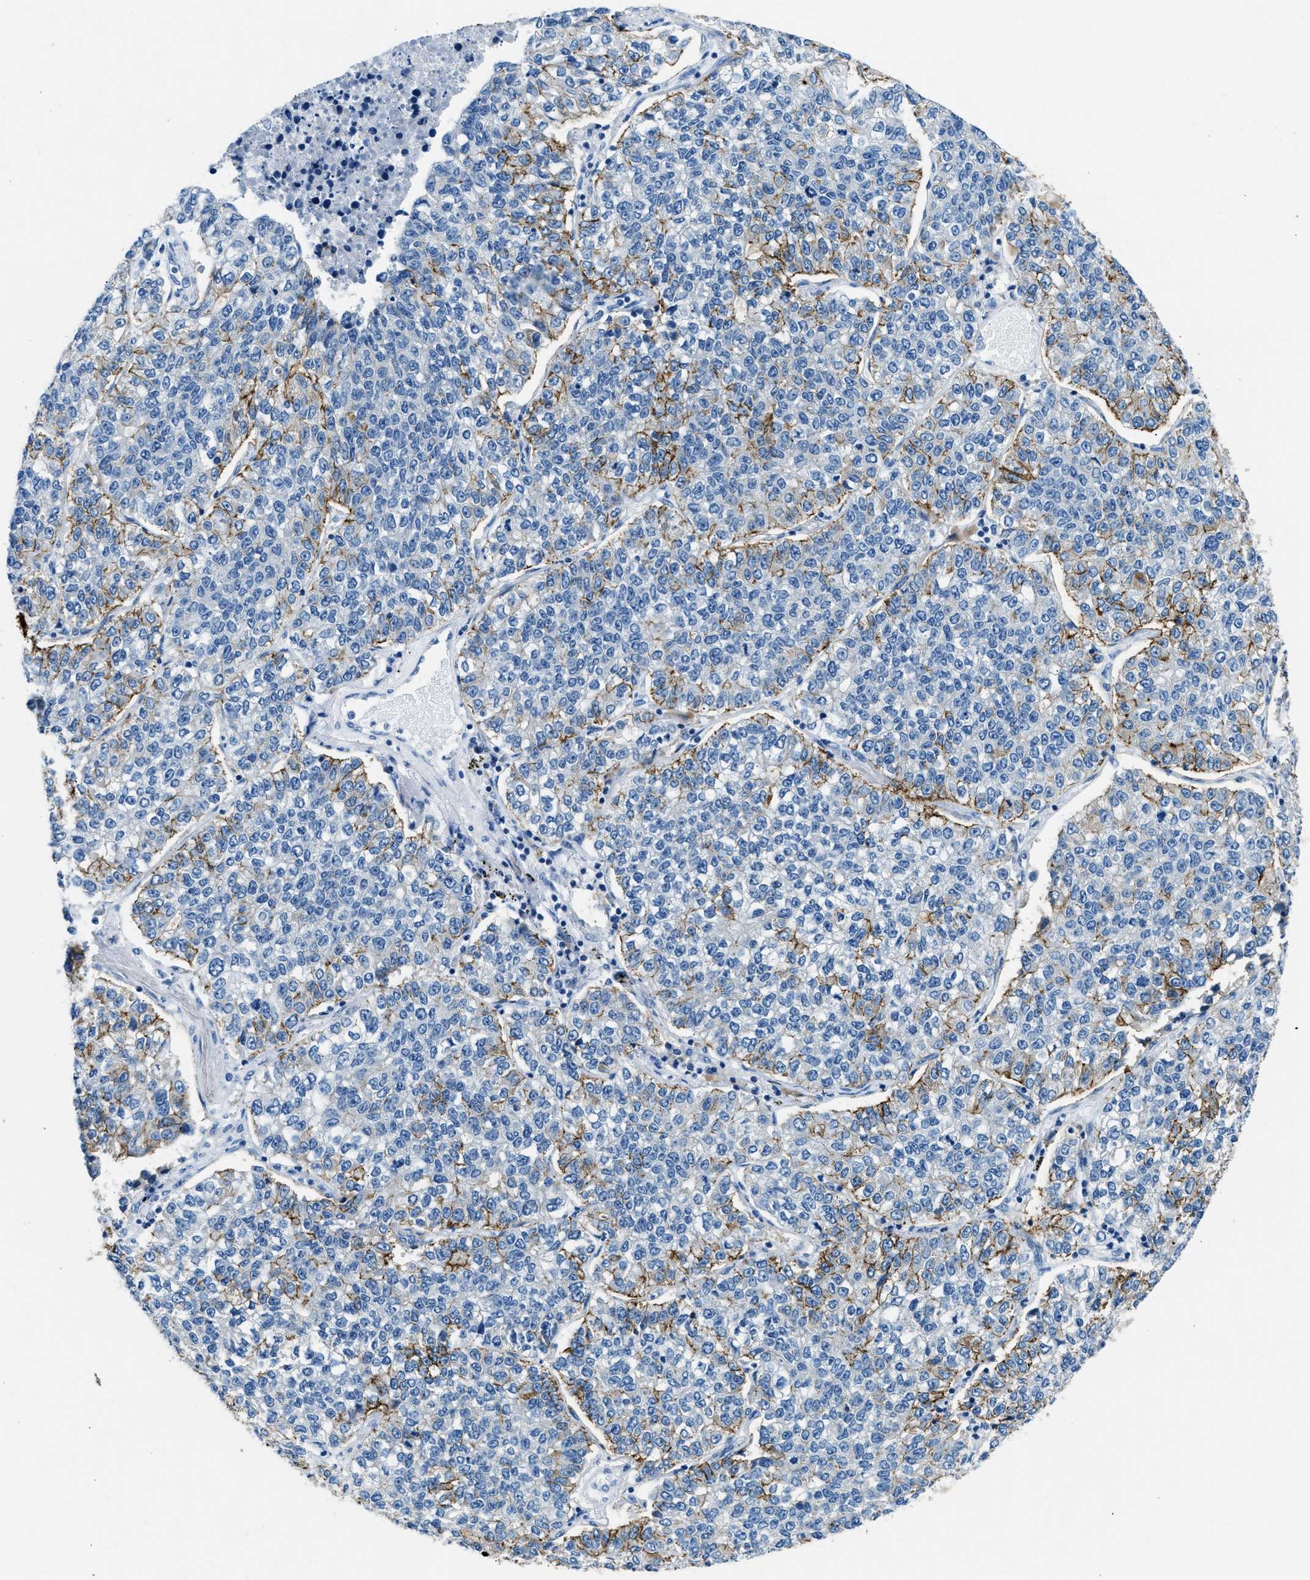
{"staining": {"intensity": "moderate", "quantity": "<25%", "location": "cytoplasmic/membranous"}, "tissue": "lung cancer", "cell_type": "Tumor cells", "image_type": "cancer", "snomed": [{"axis": "morphology", "description": "Adenocarcinoma, NOS"}, {"axis": "topography", "description": "Lung"}], "caption": "High-power microscopy captured an immunohistochemistry histopathology image of lung adenocarcinoma, revealing moderate cytoplasmic/membranous staining in approximately <25% of tumor cells.", "gene": "CLDN18", "patient": {"sex": "male", "age": 49}}